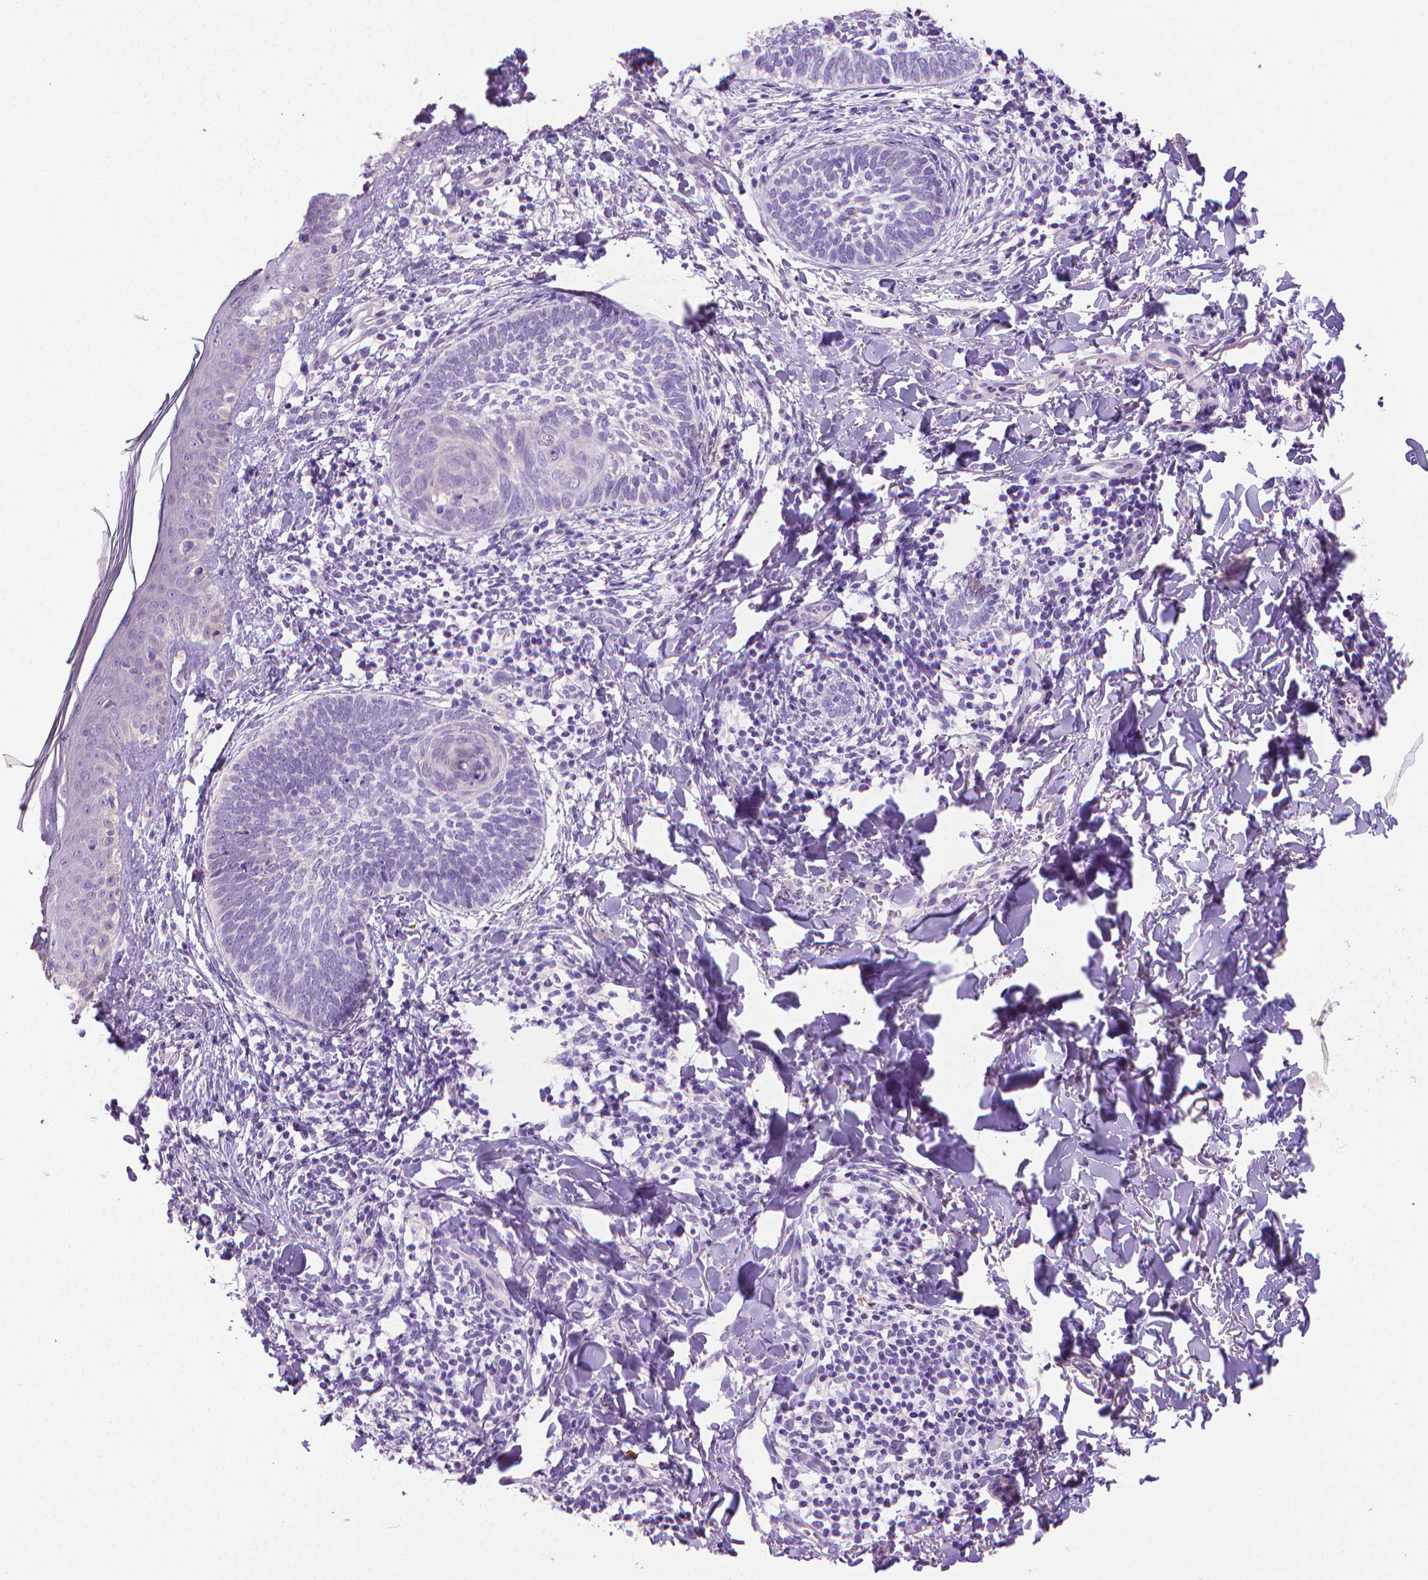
{"staining": {"intensity": "negative", "quantity": "none", "location": "none"}, "tissue": "skin cancer", "cell_type": "Tumor cells", "image_type": "cancer", "snomed": [{"axis": "morphology", "description": "Normal tissue, NOS"}, {"axis": "morphology", "description": "Basal cell carcinoma"}, {"axis": "topography", "description": "Skin"}], "caption": "Immunohistochemistry of basal cell carcinoma (skin) reveals no staining in tumor cells.", "gene": "PNMA2", "patient": {"sex": "male", "age": 46}}